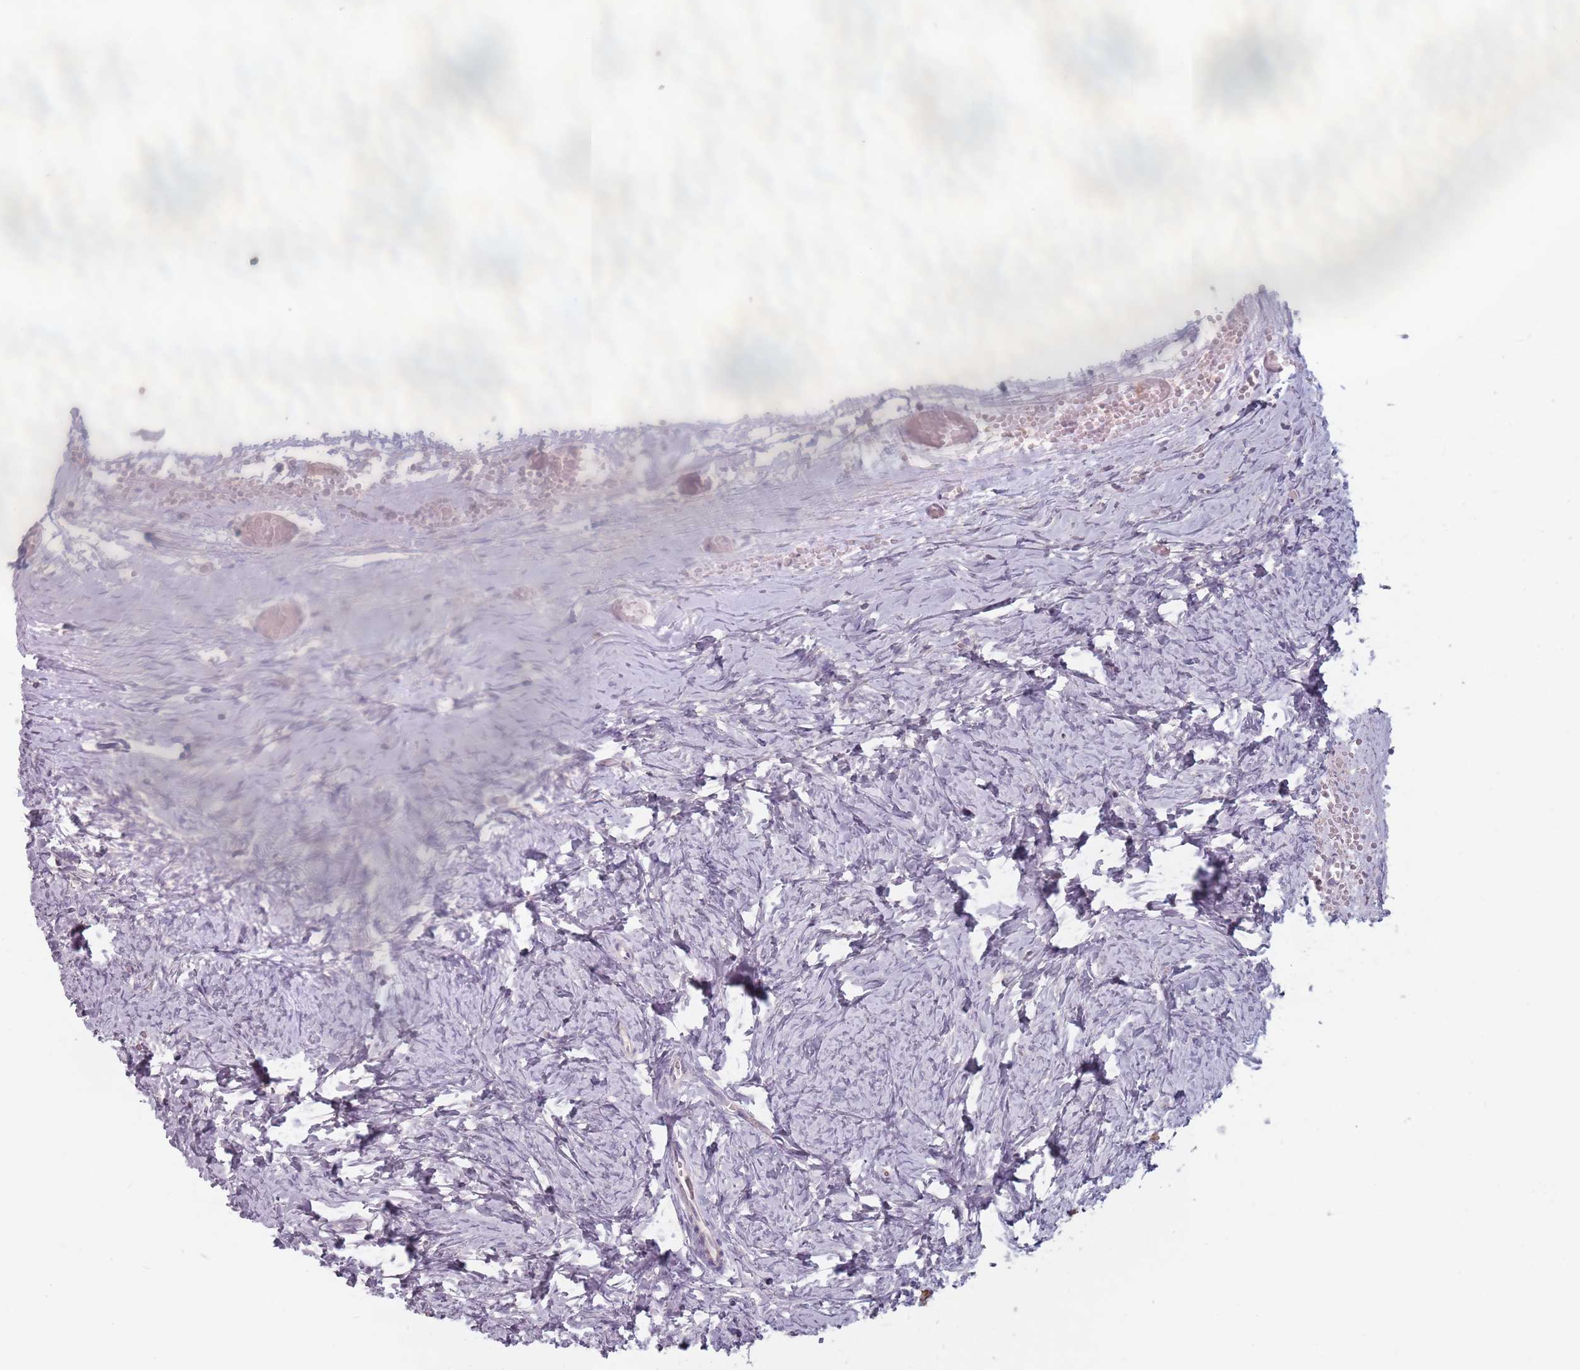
{"staining": {"intensity": "negative", "quantity": "none", "location": "none"}, "tissue": "ovary", "cell_type": "Ovarian stroma cells", "image_type": "normal", "snomed": [{"axis": "morphology", "description": "Normal tissue, NOS"}, {"axis": "topography", "description": "Ovary"}], "caption": "DAB (3,3'-diaminobenzidine) immunohistochemical staining of benign ovary demonstrates no significant positivity in ovarian stroma cells.", "gene": "ADAL", "patient": {"sex": "female", "age": 27}}